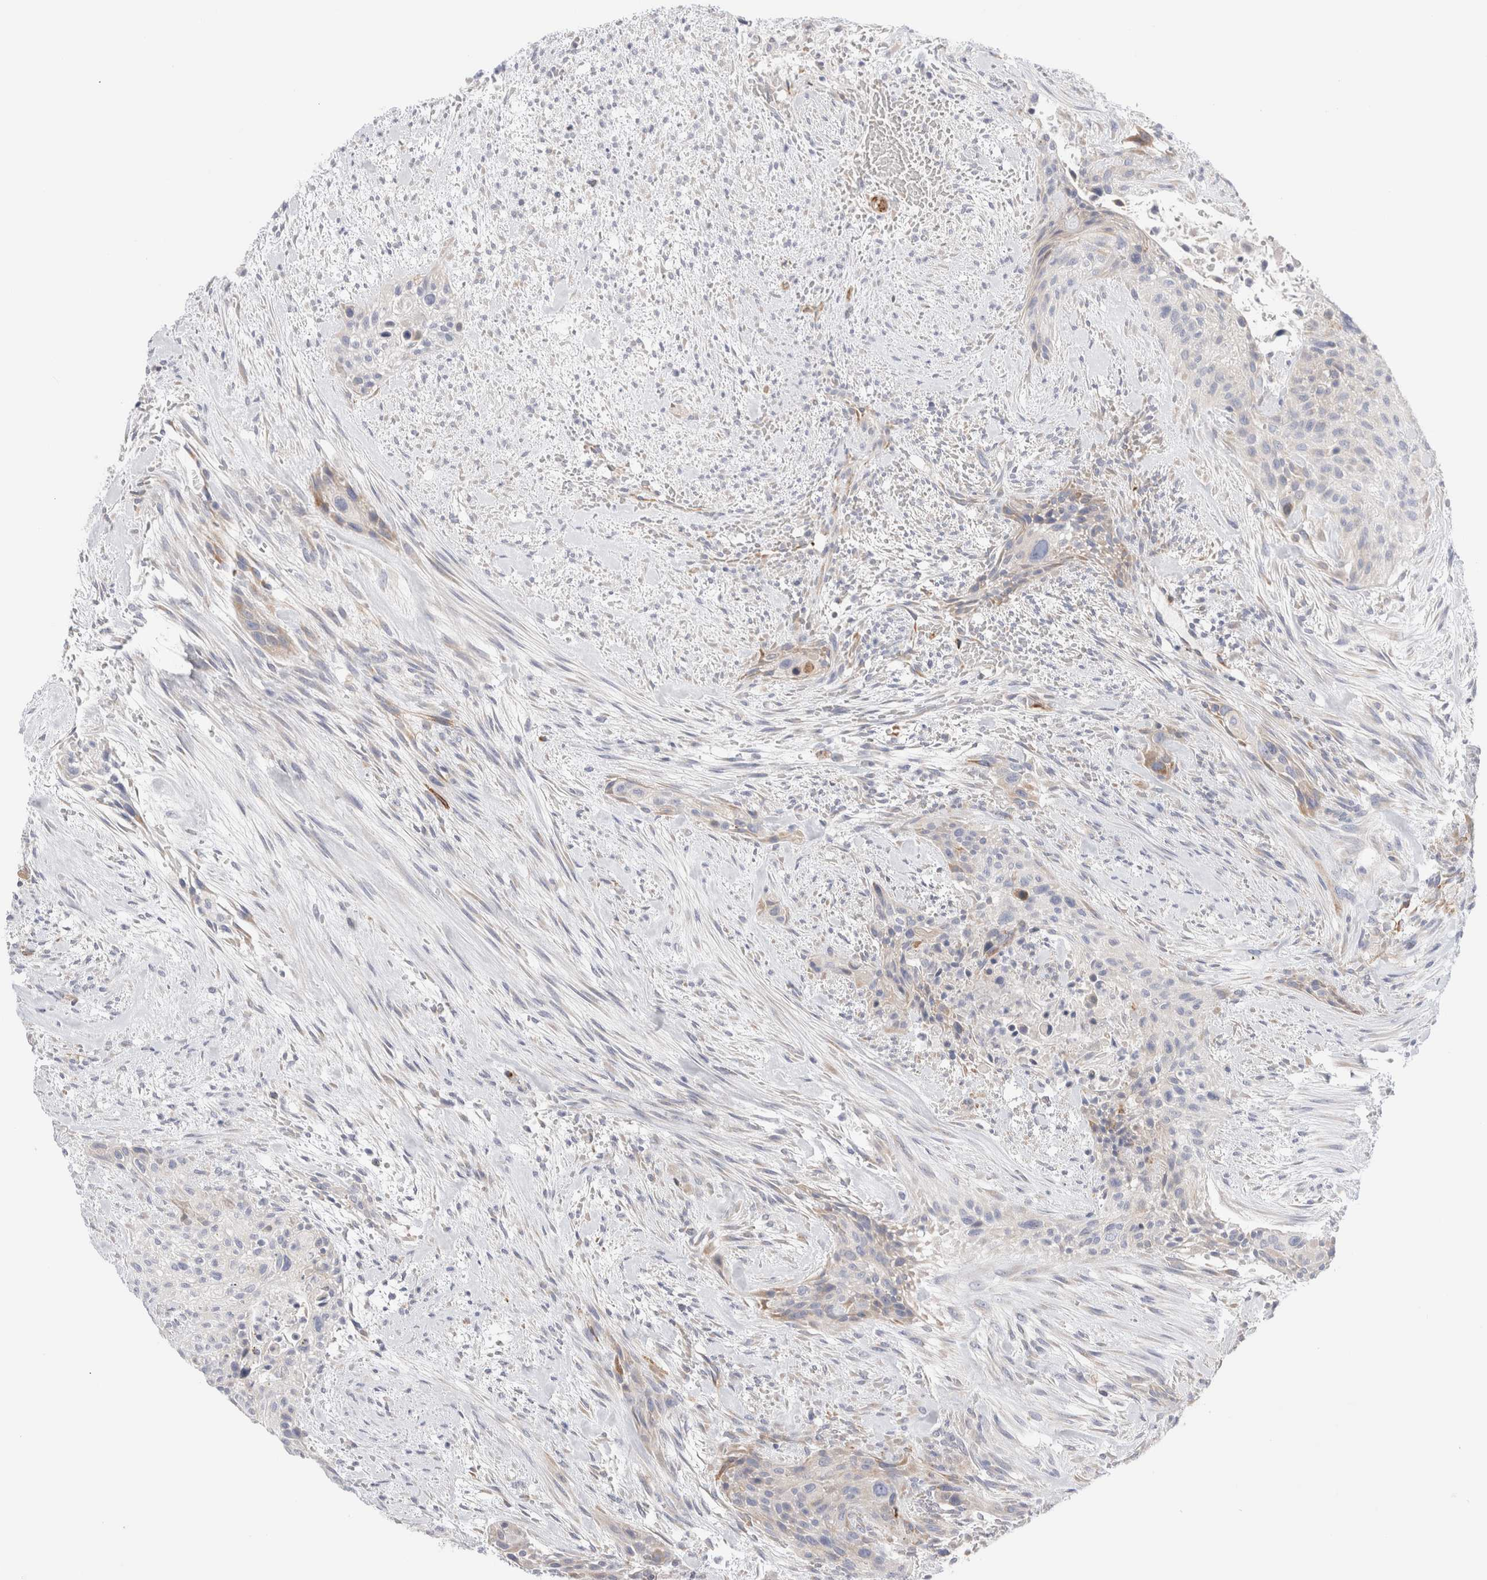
{"staining": {"intensity": "negative", "quantity": "none", "location": "none"}, "tissue": "urothelial cancer", "cell_type": "Tumor cells", "image_type": "cancer", "snomed": [{"axis": "morphology", "description": "Urothelial carcinoma, High grade"}, {"axis": "topography", "description": "Urinary bladder"}], "caption": "High power microscopy photomicrograph of an immunohistochemistry micrograph of urothelial cancer, revealing no significant positivity in tumor cells.", "gene": "CSK", "patient": {"sex": "male", "age": 35}}